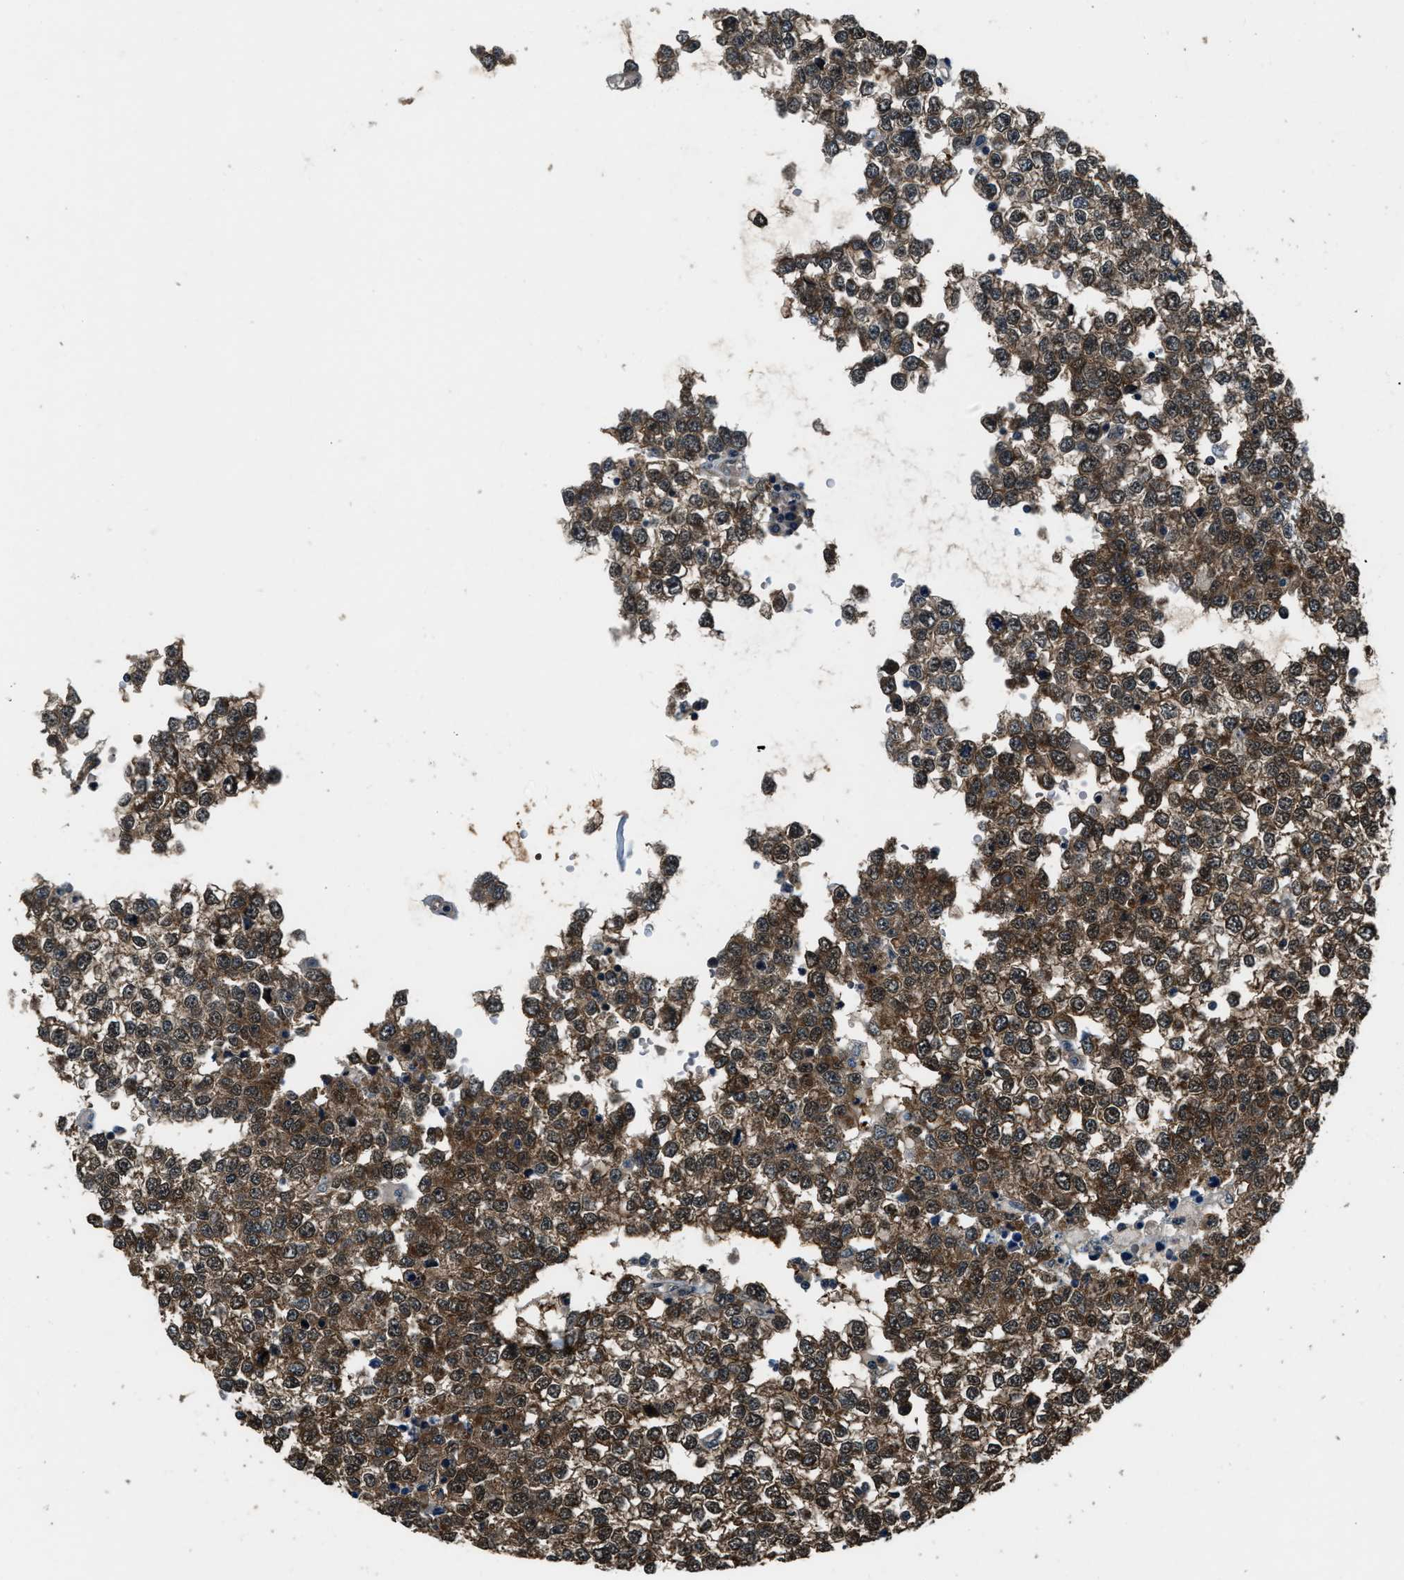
{"staining": {"intensity": "strong", "quantity": ">75%", "location": "cytoplasmic/membranous"}, "tissue": "testis cancer", "cell_type": "Tumor cells", "image_type": "cancer", "snomed": [{"axis": "morphology", "description": "Seminoma, NOS"}, {"axis": "topography", "description": "Testis"}], "caption": "An image showing strong cytoplasmic/membranous expression in about >75% of tumor cells in testis seminoma, as visualized by brown immunohistochemical staining.", "gene": "NUDCD3", "patient": {"sex": "male", "age": 65}}